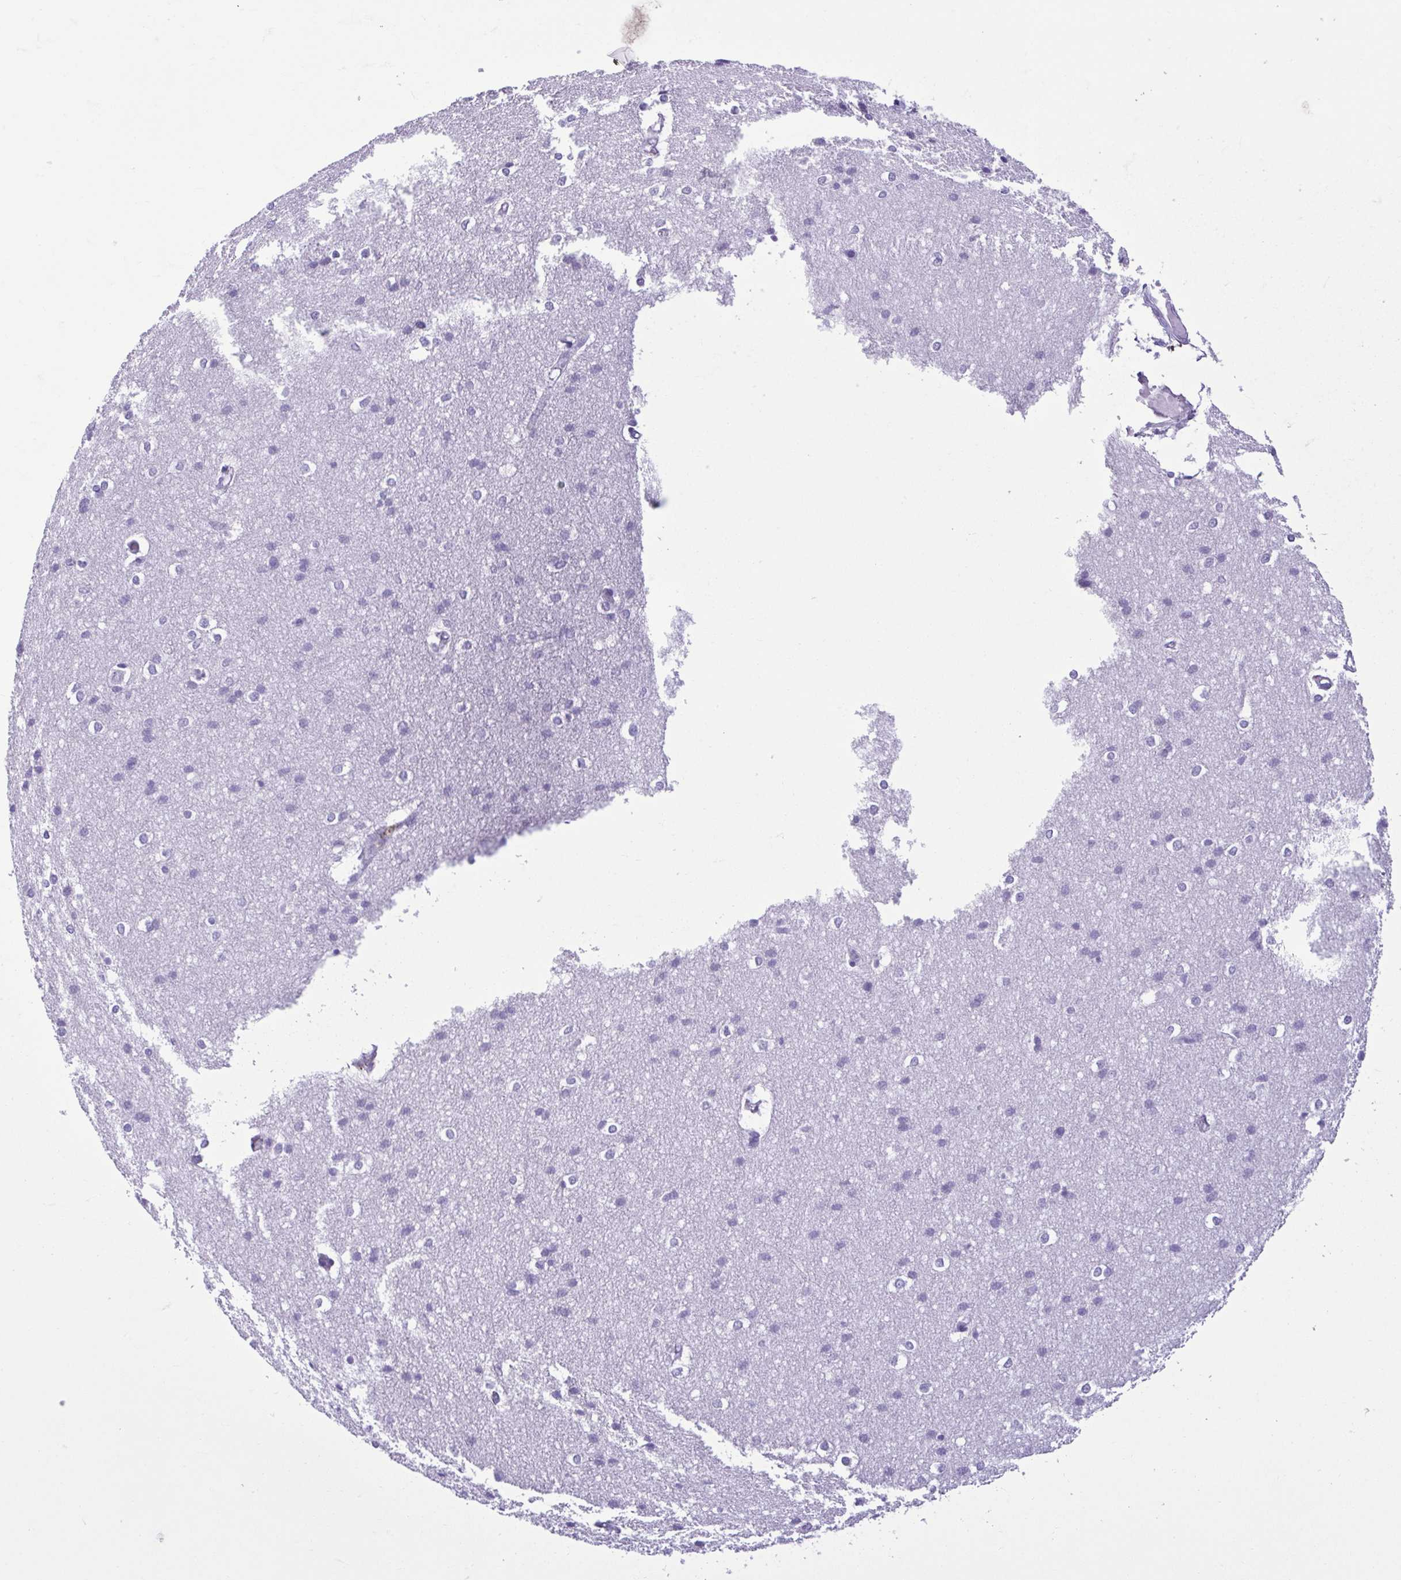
{"staining": {"intensity": "negative", "quantity": "none", "location": "none"}, "tissue": "cerebral cortex", "cell_type": "Endothelial cells", "image_type": "normal", "snomed": [{"axis": "morphology", "description": "Normal tissue, NOS"}, {"axis": "topography", "description": "Cerebral cortex"}], "caption": "IHC of benign human cerebral cortex exhibits no expression in endothelial cells.", "gene": "CBY2", "patient": {"sex": "male", "age": 37}}